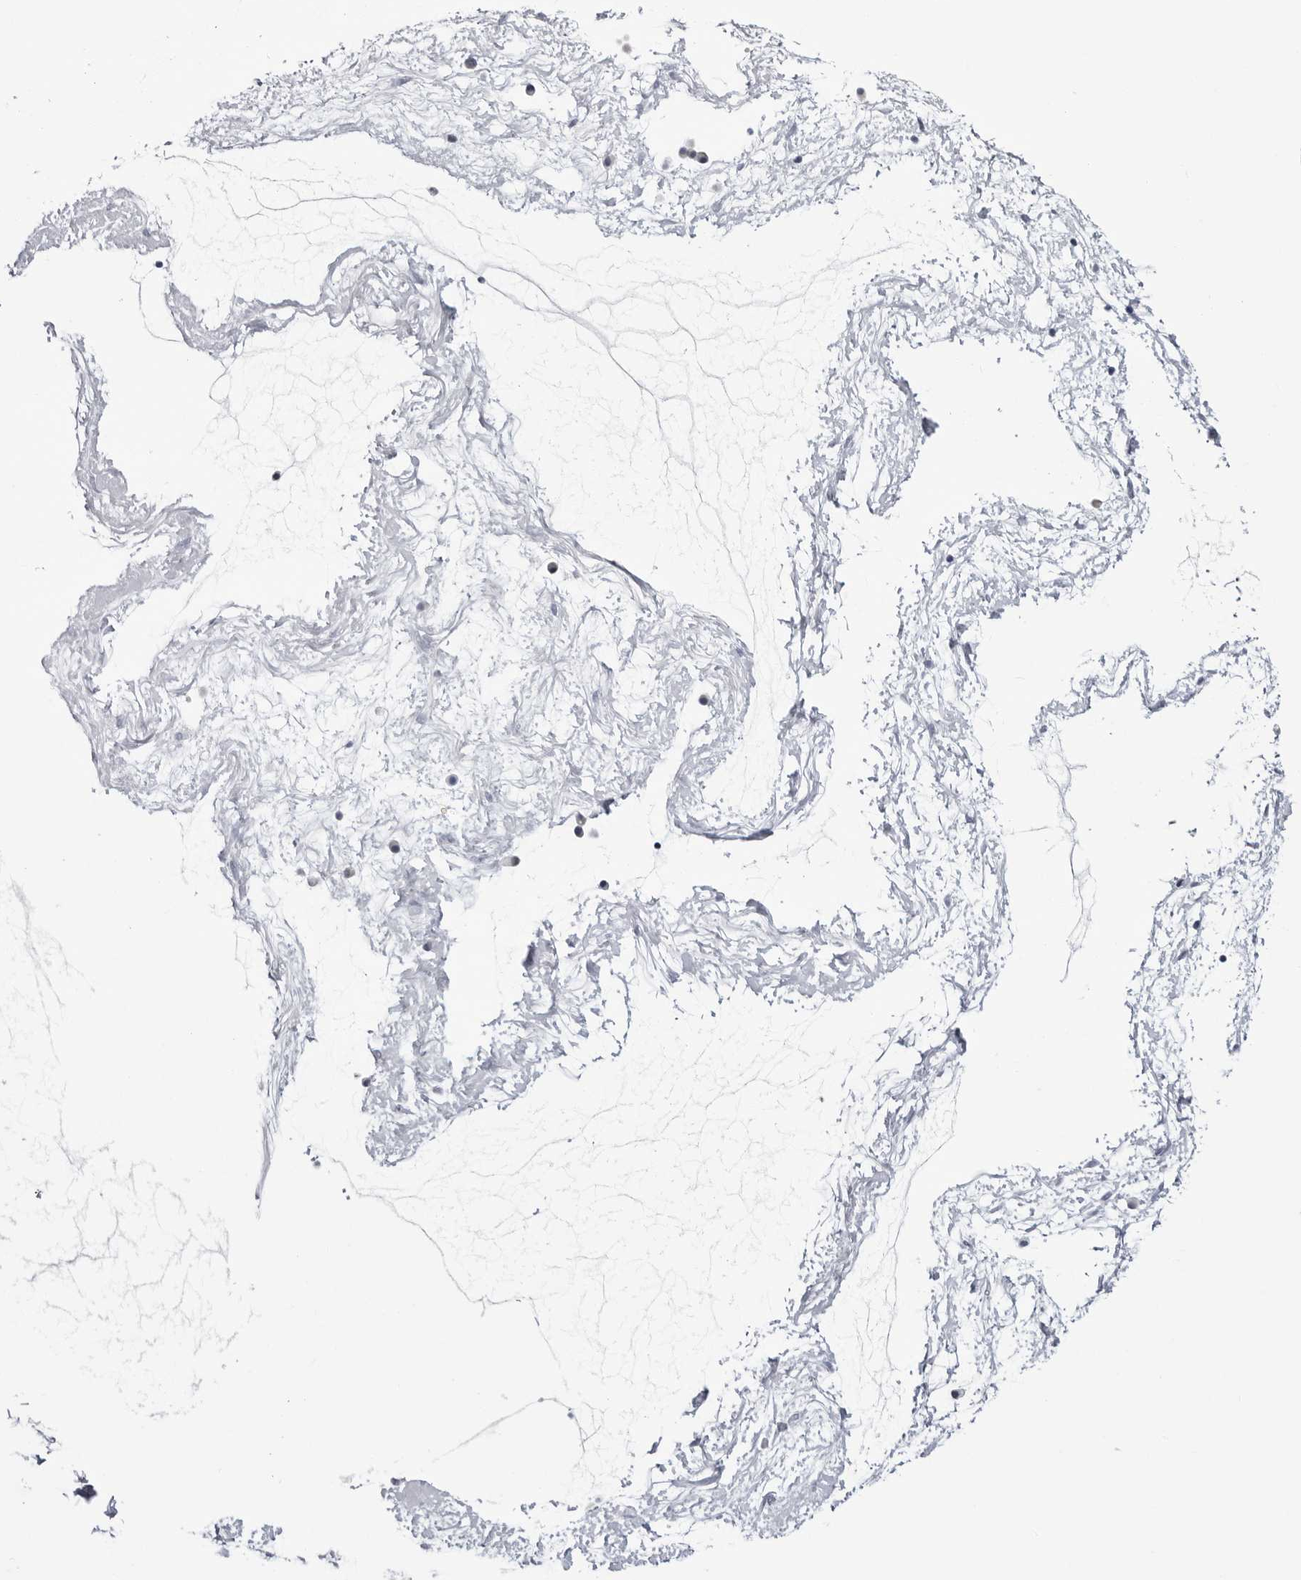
{"staining": {"intensity": "negative", "quantity": "none", "location": "none"}, "tissue": "nasopharynx", "cell_type": "Respiratory epithelial cells", "image_type": "normal", "snomed": [{"axis": "morphology", "description": "Normal tissue, NOS"}, {"axis": "morphology", "description": "Inflammation, NOS"}, {"axis": "topography", "description": "Nasopharynx"}], "caption": "High magnification brightfield microscopy of normal nasopharynx stained with DAB (brown) and counterstained with hematoxylin (blue): respiratory epithelial cells show no significant expression.", "gene": "PGA3", "patient": {"sex": "male", "age": 48}}